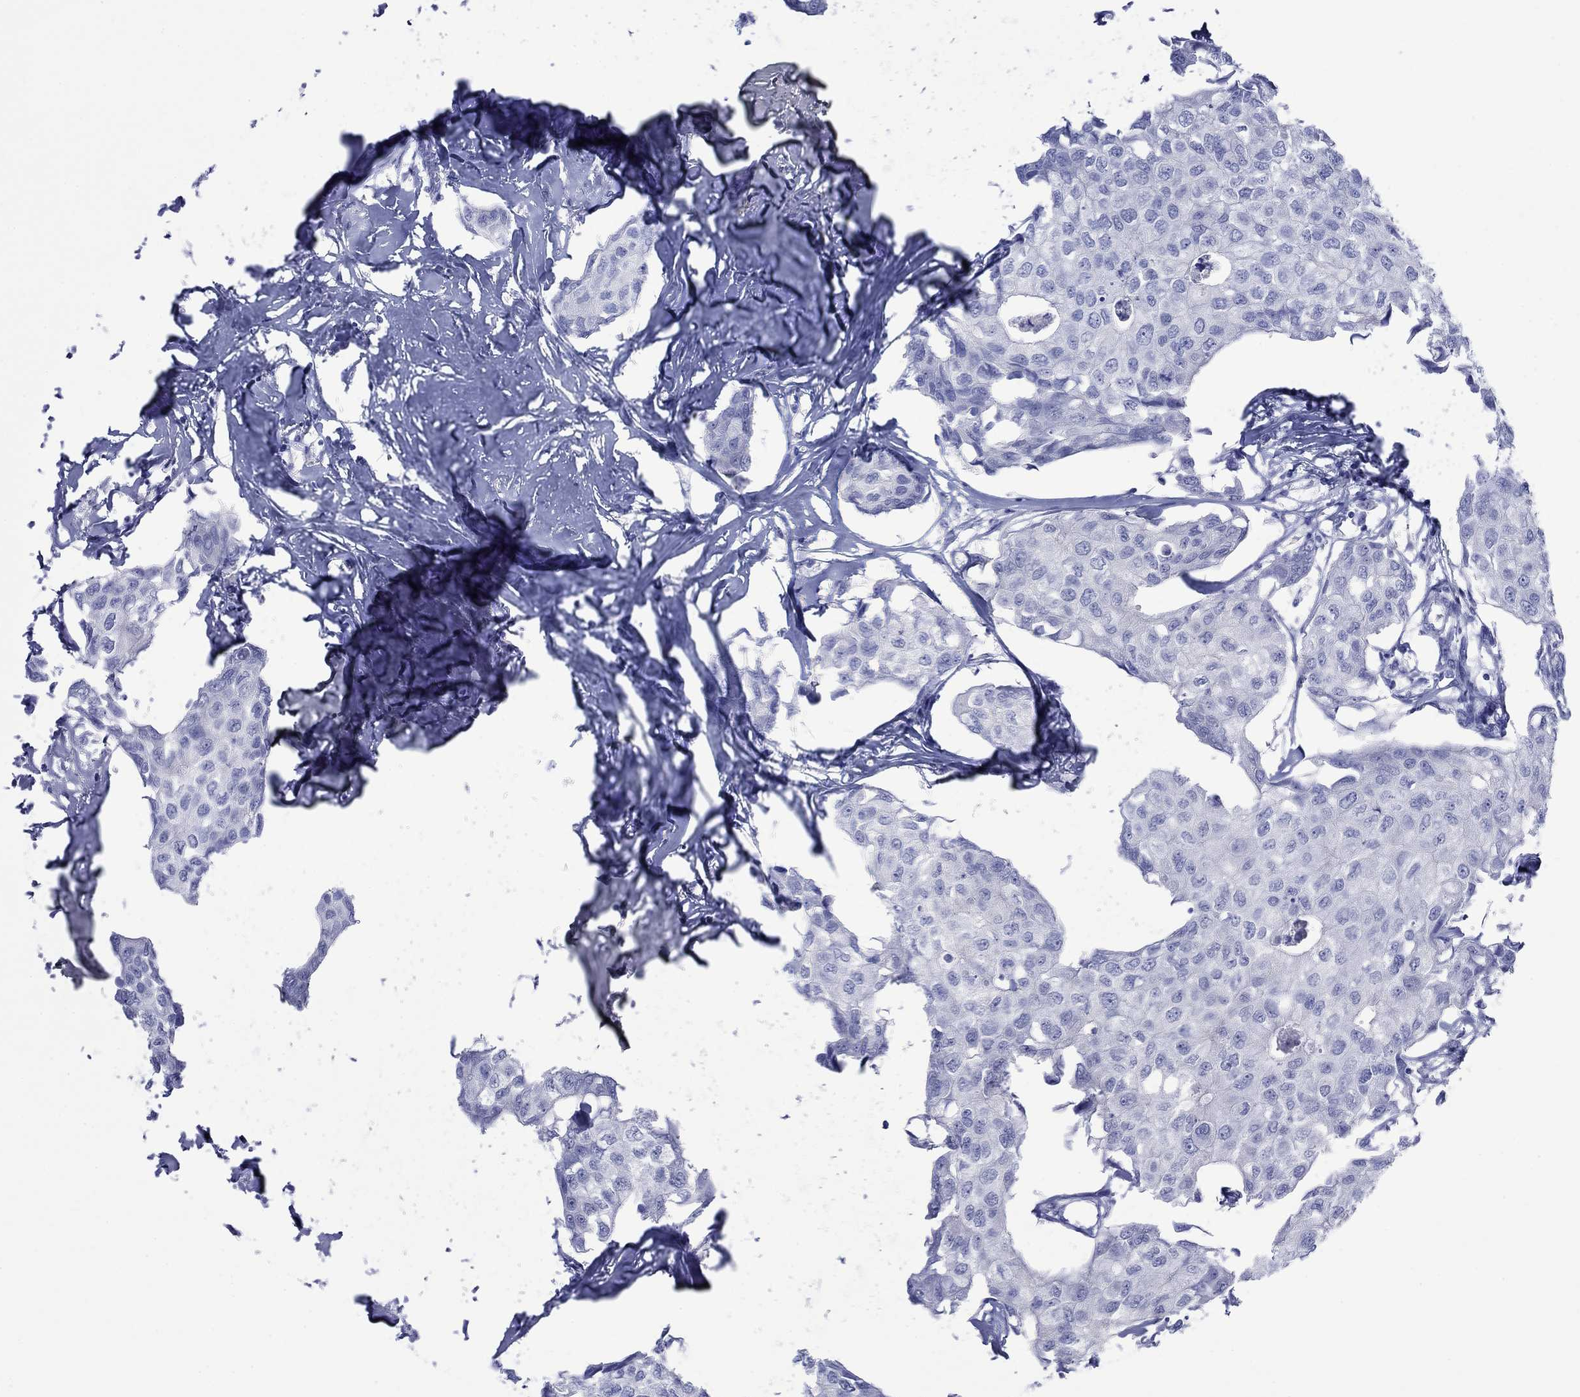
{"staining": {"intensity": "negative", "quantity": "none", "location": "none"}, "tissue": "breast cancer", "cell_type": "Tumor cells", "image_type": "cancer", "snomed": [{"axis": "morphology", "description": "Duct carcinoma"}, {"axis": "topography", "description": "Breast"}], "caption": "Immunohistochemistry of human breast cancer (invasive ductal carcinoma) demonstrates no expression in tumor cells. (DAB (3,3'-diaminobenzidine) immunohistochemistry with hematoxylin counter stain).", "gene": "MLANA", "patient": {"sex": "female", "age": 80}}